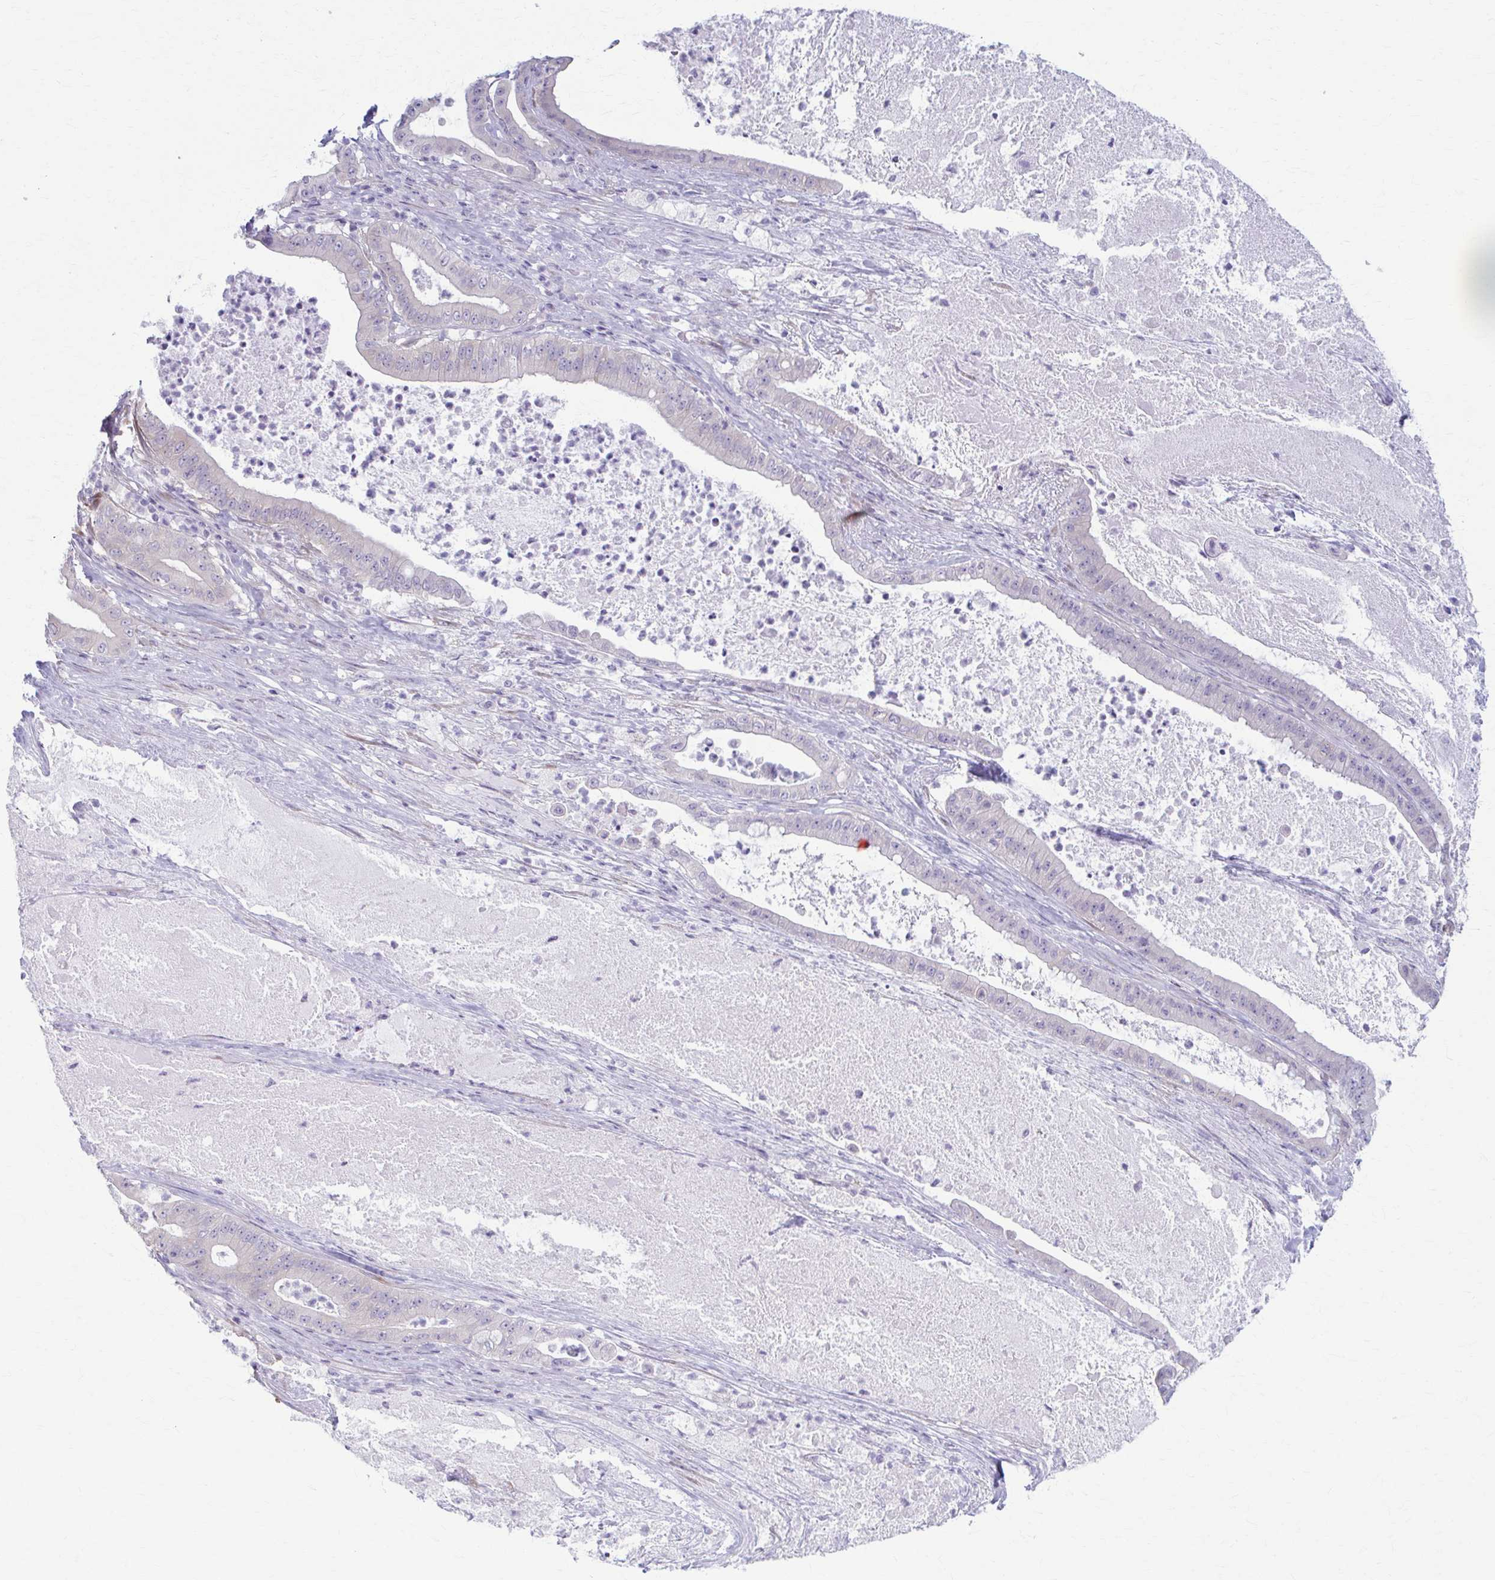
{"staining": {"intensity": "negative", "quantity": "none", "location": "none"}, "tissue": "pancreatic cancer", "cell_type": "Tumor cells", "image_type": "cancer", "snomed": [{"axis": "morphology", "description": "Adenocarcinoma, NOS"}, {"axis": "topography", "description": "Pancreas"}], "caption": "Tumor cells show no significant protein staining in adenocarcinoma (pancreatic). (Stains: DAB IHC with hematoxylin counter stain, Microscopy: brightfield microscopy at high magnification).", "gene": "PRKRA", "patient": {"sex": "male", "age": 71}}